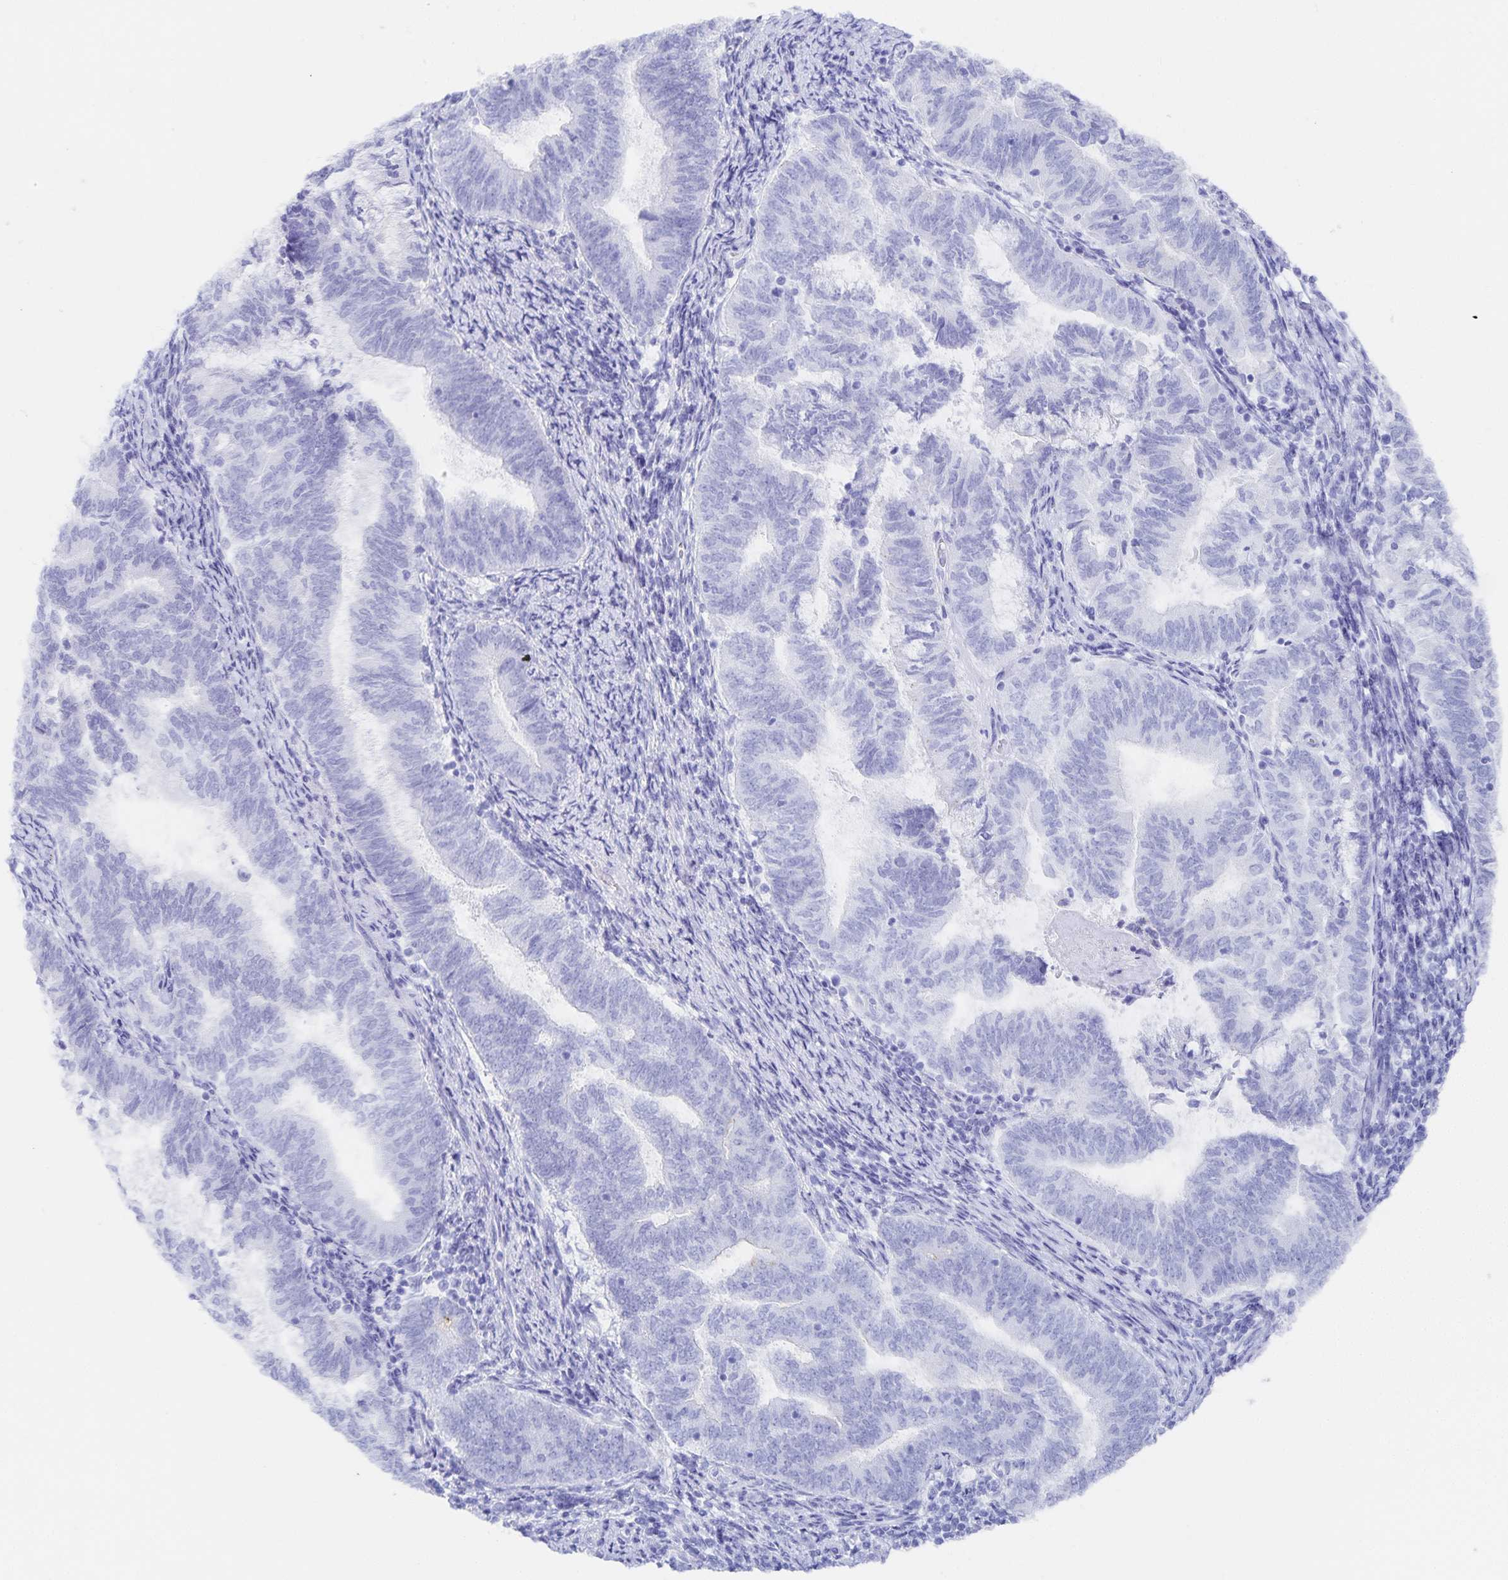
{"staining": {"intensity": "negative", "quantity": "none", "location": "none"}, "tissue": "endometrial cancer", "cell_type": "Tumor cells", "image_type": "cancer", "snomed": [{"axis": "morphology", "description": "Adenocarcinoma, NOS"}, {"axis": "topography", "description": "Endometrium"}], "caption": "Tumor cells are negative for protein expression in human endometrial cancer (adenocarcinoma).", "gene": "SNTN", "patient": {"sex": "female", "age": 65}}